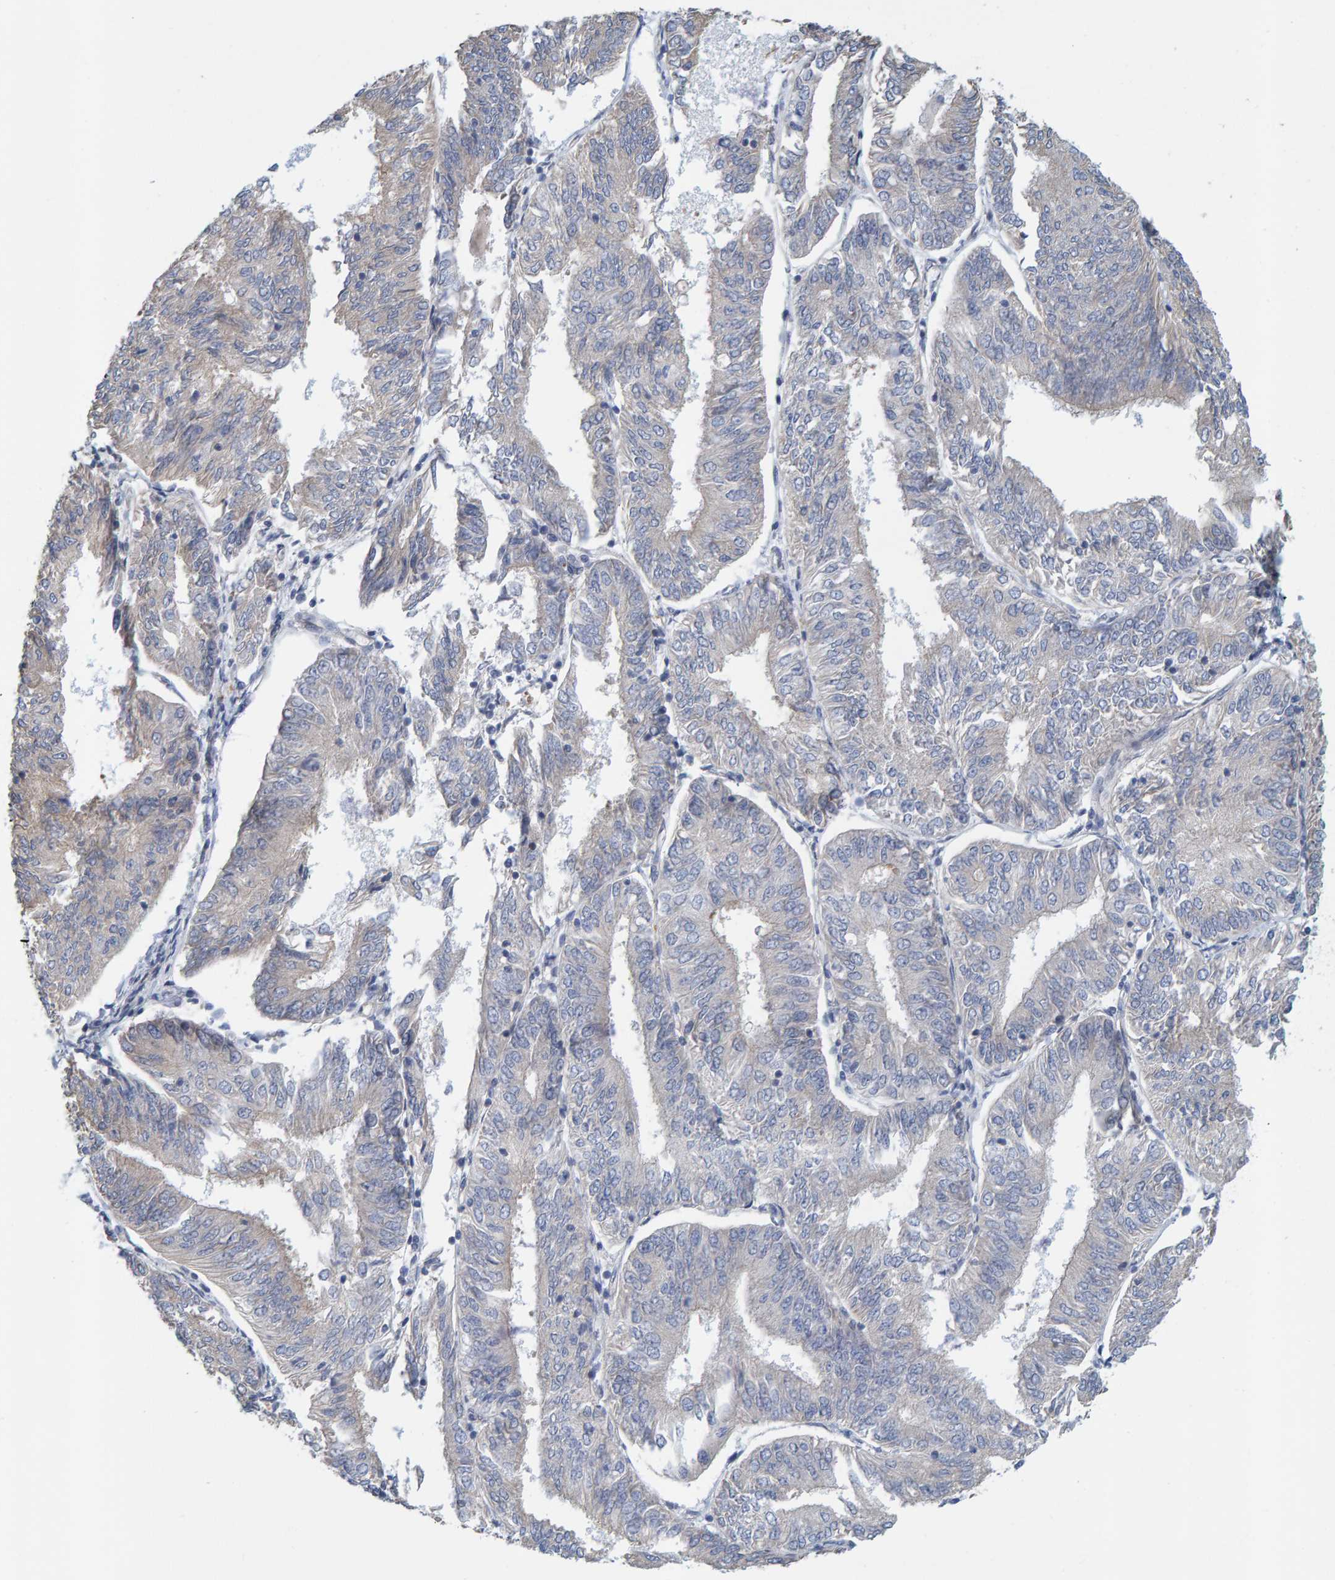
{"staining": {"intensity": "negative", "quantity": "none", "location": "none"}, "tissue": "endometrial cancer", "cell_type": "Tumor cells", "image_type": "cancer", "snomed": [{"axis": "morphology", "description": "Adenocarcinoma, NOS"}, {"axis": "topography", "description": "Endometrium"}], "caption": "High power microscopy photomicrograph of an immunohistochemistry (IHC) photomicrograph of endometrial adenocarcinoma, revealing no significant expression in tumor cells. Brightfield microscopy of immunohistochemistry (IHC) stained with DAB (3,3'-diaminobenzidine) (brown) and hematoxylin (blue), captured at high magnification.", "gene": "PRKD2", "patient": {"sex": "female", "age": 58}}